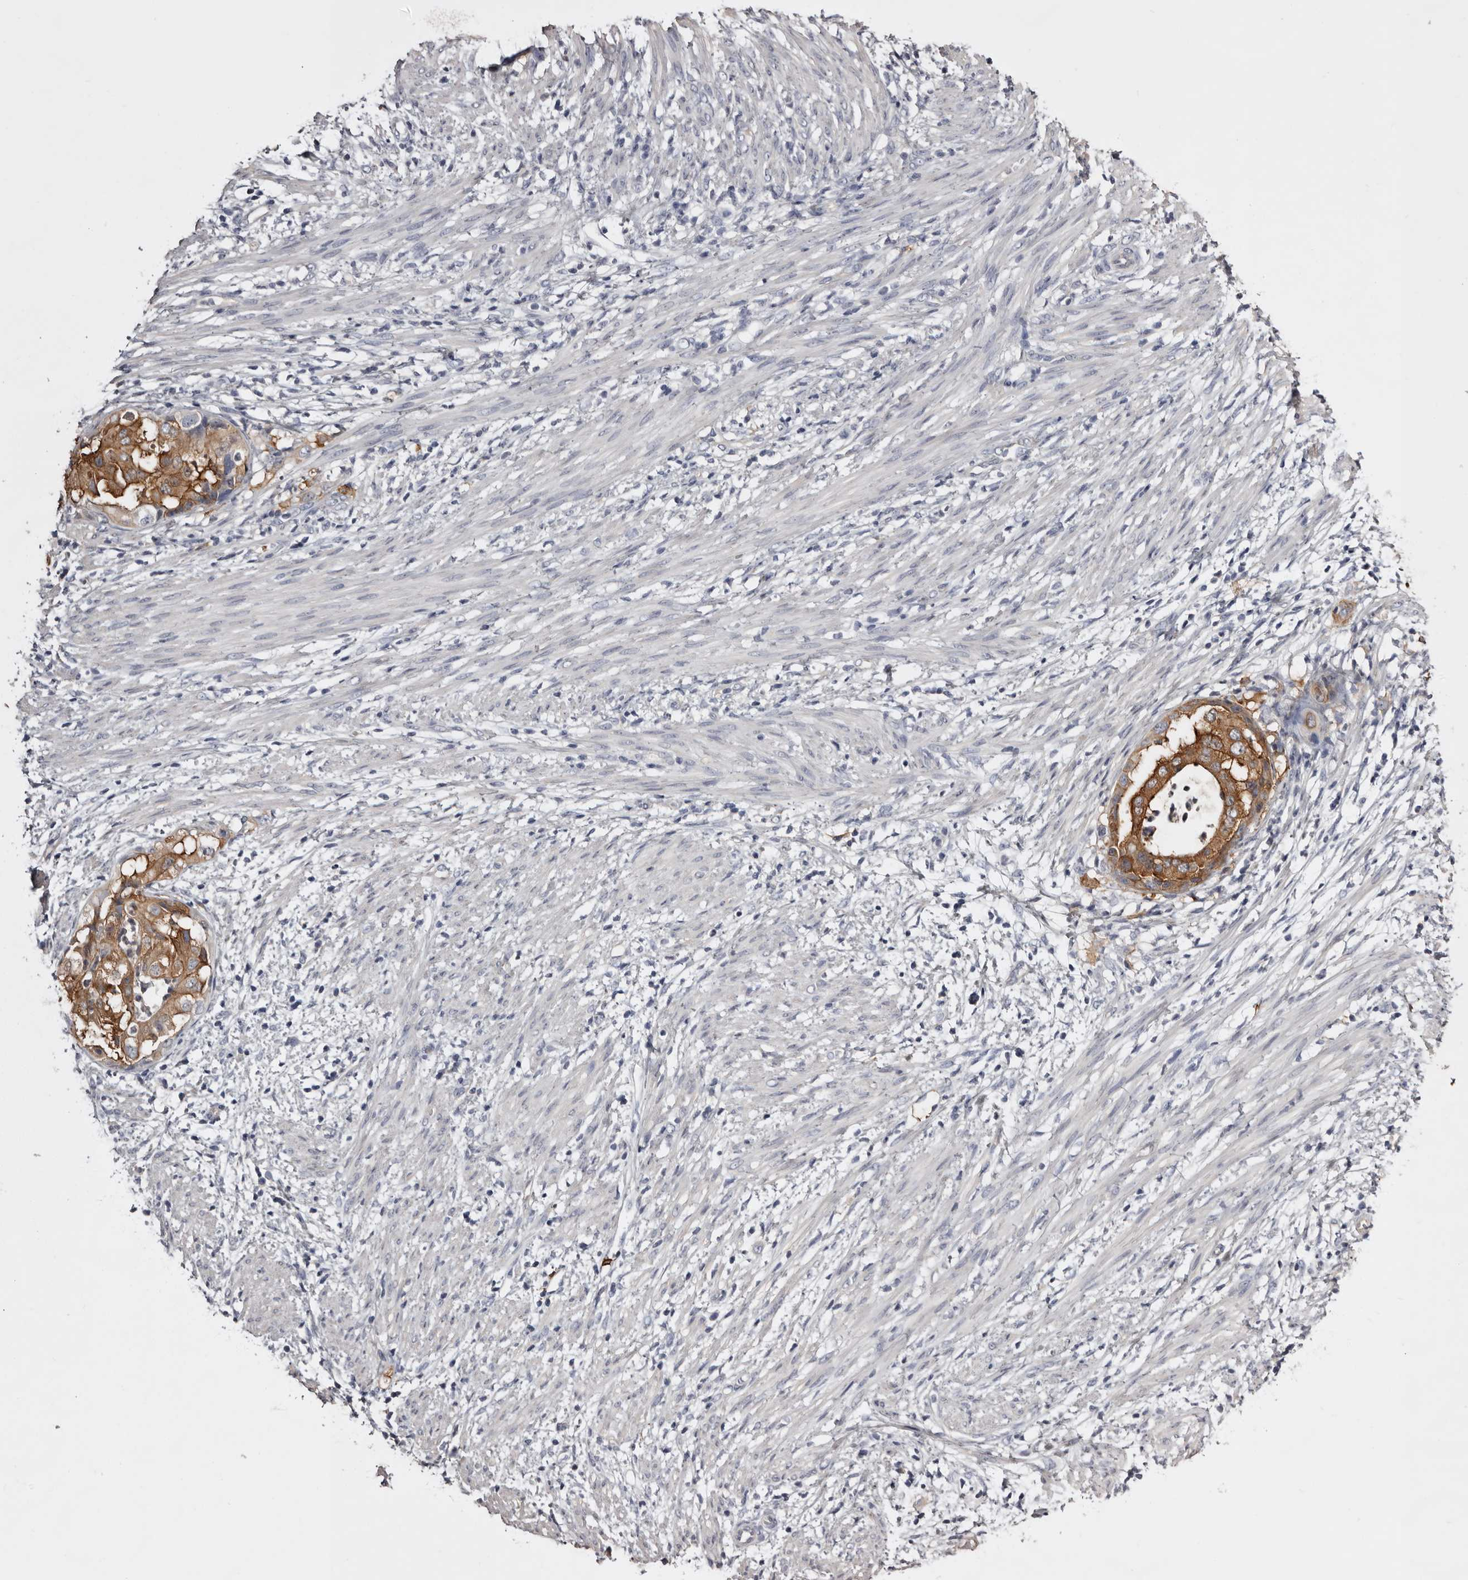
{"staining": {"intensity": "moderate", "quantity": ">75%", "location": "cytoplasmic/membranous"}, "tissue": "endometrial cancer", "cell_type": "Tumor cells", "image_type": "cancer", "snomed": [{"axis": "morphology", "description": "Adenocarcinoma, NOS"}, {"axis": "topography", "description": "Endometrium"}], "caption": "Protein staining of endometrial cancer (adenocarcinoma) tissue demonstrates moderate cytoplasmic/membranous positivity in approximately >75% of tumor cells.", "gene": "LAD1", "patient": {"sex": "female", "age": 85}}